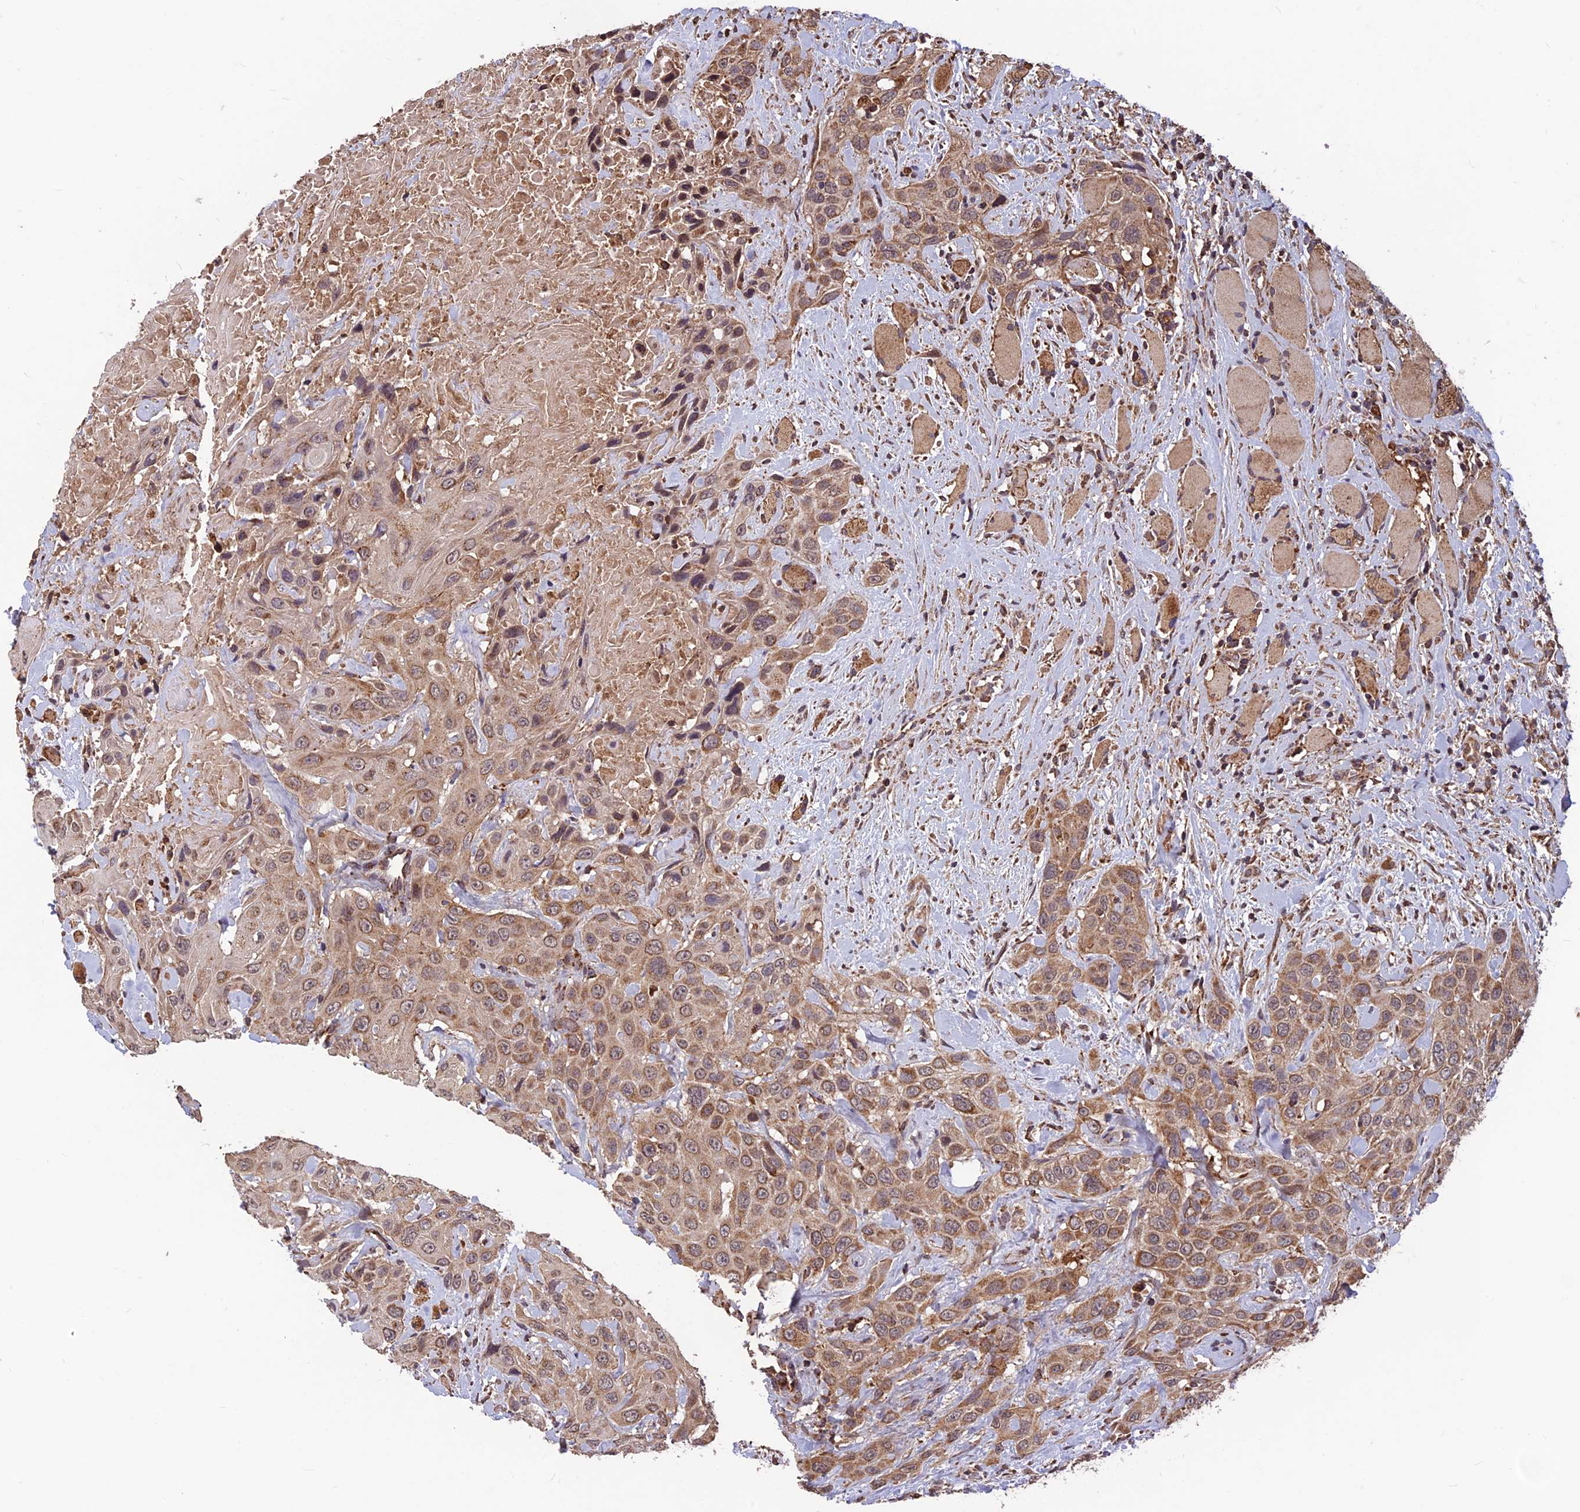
{"staining": {"intensity": "moderate", "quantity": ">75%", "location": "cytoplasmic/membranous"}, "tissue": "head and neck cancer", "cell_type": "Tumor cells", "image_type": "cancer", "snomed": [{"axis": "morphology", "description": "Squamous cell carcinoma, NOS"}, {"axis": "topography", "description": "Head-Neck"}], "caption": "The micrograph exhibits staining of head and neck cancer (squamous cell carcinoma), revealing moderate cytoplasmic/membranous protein positivity (brown color) within tumor cells.", "gene": "CCDC15", "patient": {"sex": "male", "age": 81}}